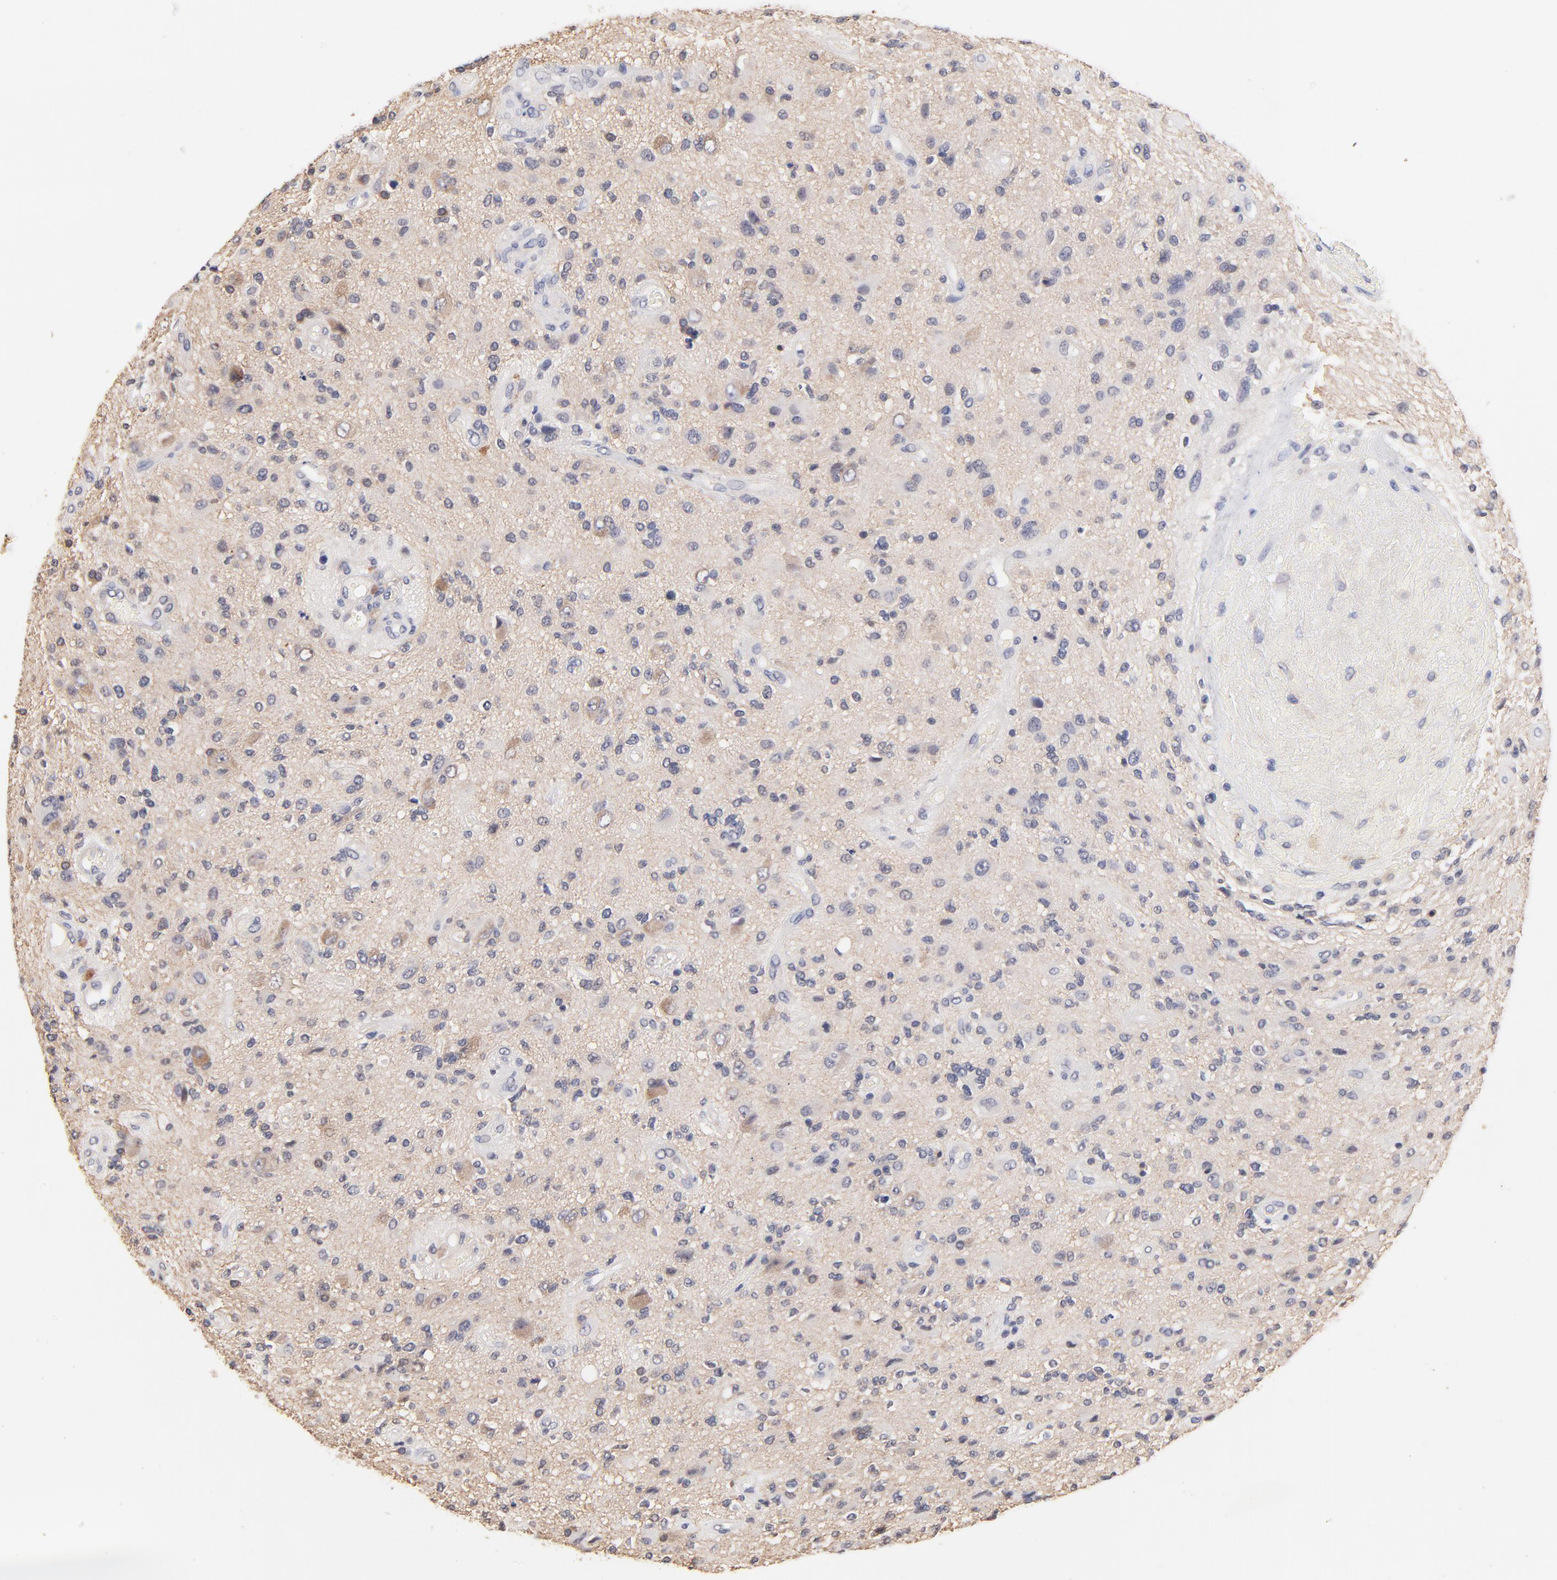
{"staining": {"intensity": "weak", "quantity": "<25%", "location": "cytoplasmic/membranous"}, "tissue": "glioma", "cell_type": "Tumor cells", "image_type": "cancer", "snomed": [{"axis": "morphology", "description": "Normal tissue, NOS"}, {"axis": "morphology", "description": "Glioma, malignant, High grade"}, {"axis": "topography", "description": "Cerebral cortex"}], "caption": "High power microscopy image of an IHC photomicrograph of glioma, revealing no significant positivity in tumor cells. Nuclei are stained in blue.", "gene": "RIBC2", "patient": {"sex": "male", "age": 75}}